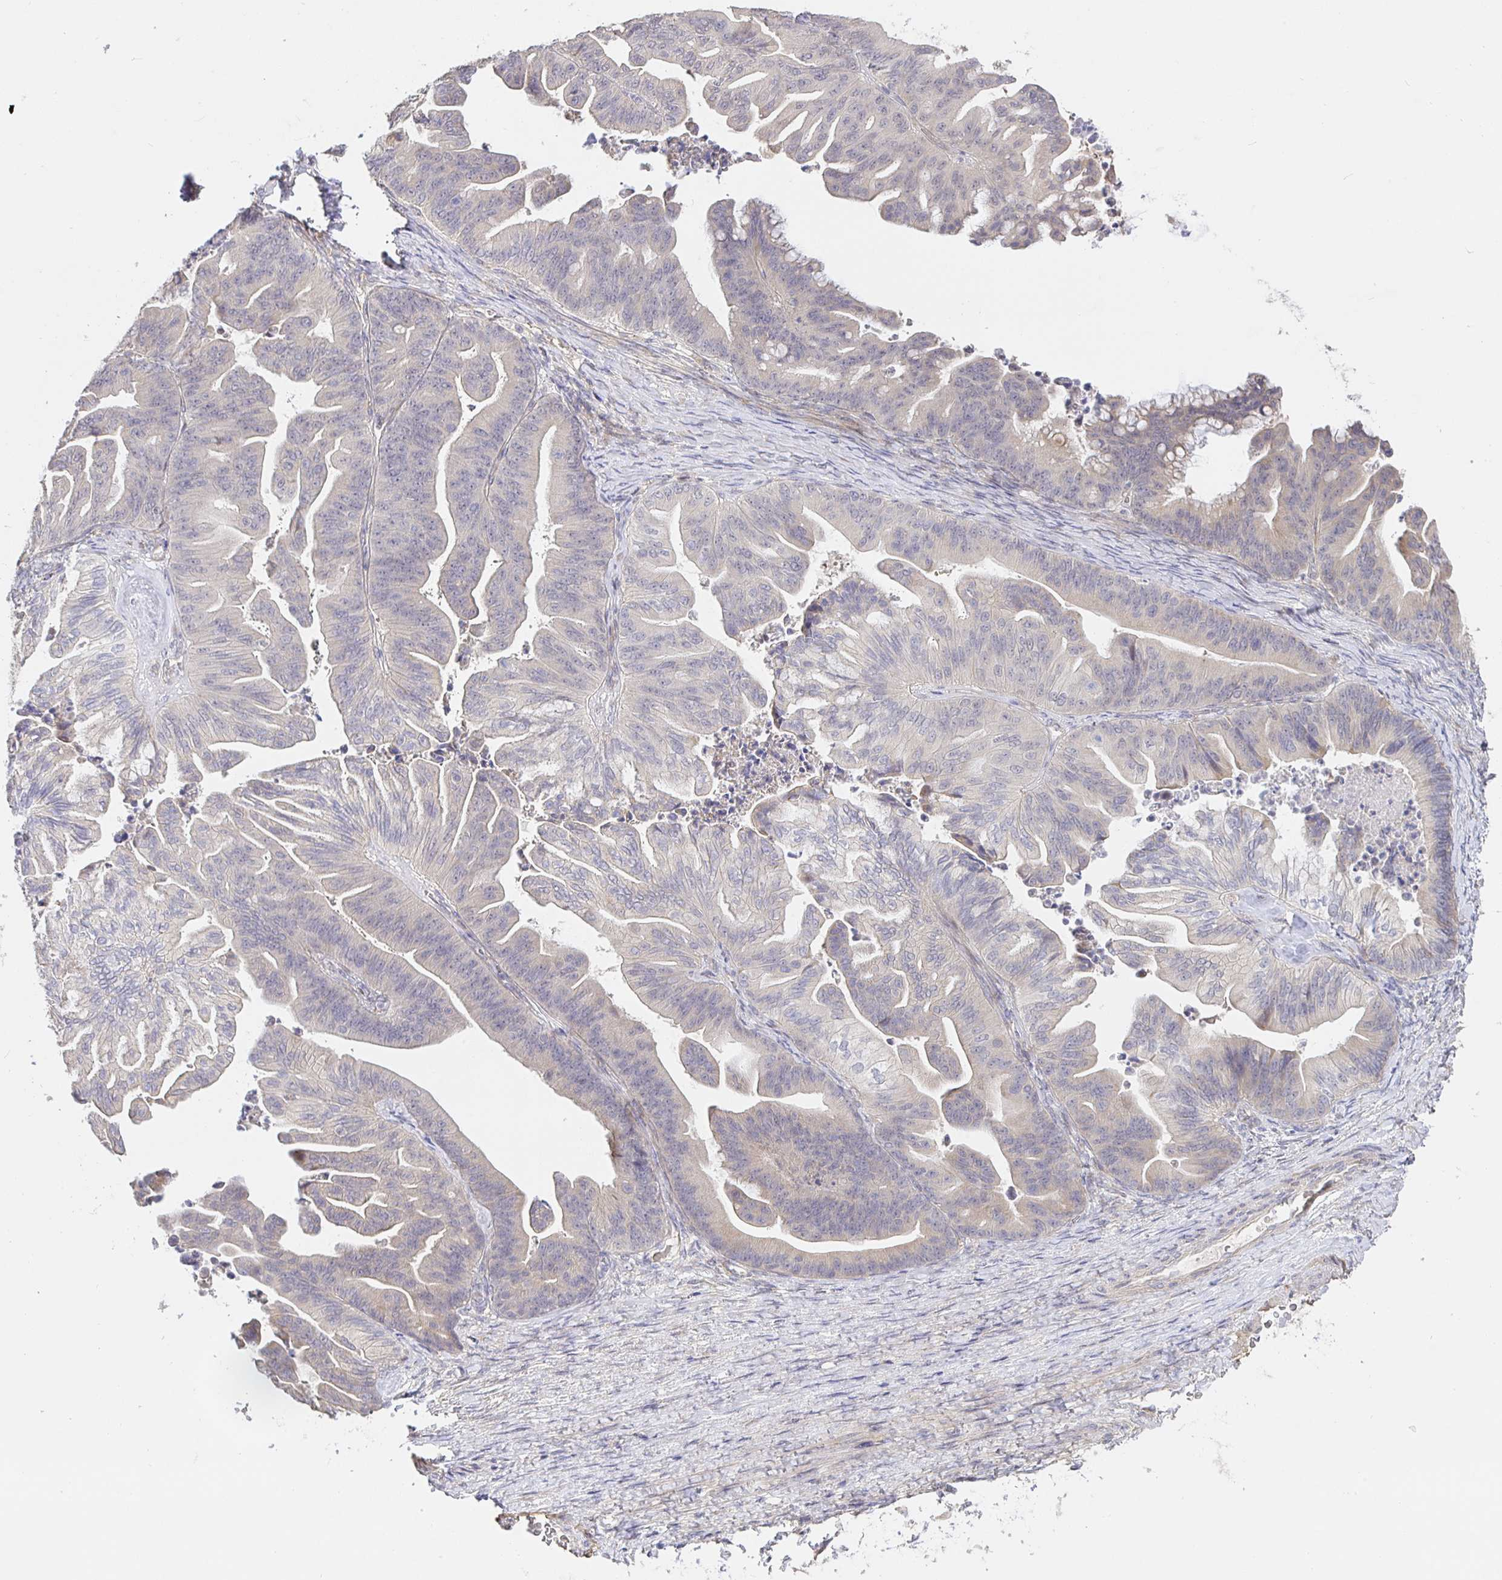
{"staining": {"intensity": "negative", "quantity": "none", "location": "none"}, "tissue": "ovarian cancer", "cell_type": "Tumor cells", "image_type": "cancer", "snomed": [{"axis": "morphology", "description": "Cystadenocarcinoma, mucinous, NOS"}, {"axis": "topography", "description": "Ovary"}], "caption": "IHC micrograph of ovarian cancer stained for a protein (brown), which demonstrates no staining in tumor cells. The staining was performed using DAB (3,3'-diaminobenzidine) to visualize the protein expression in brown, while the nuclei were stained in blue with hematoxylin (Magnification: 20x).", "gene": "ZDHHC11", "patient": {"sex": "female", "age": 67}}